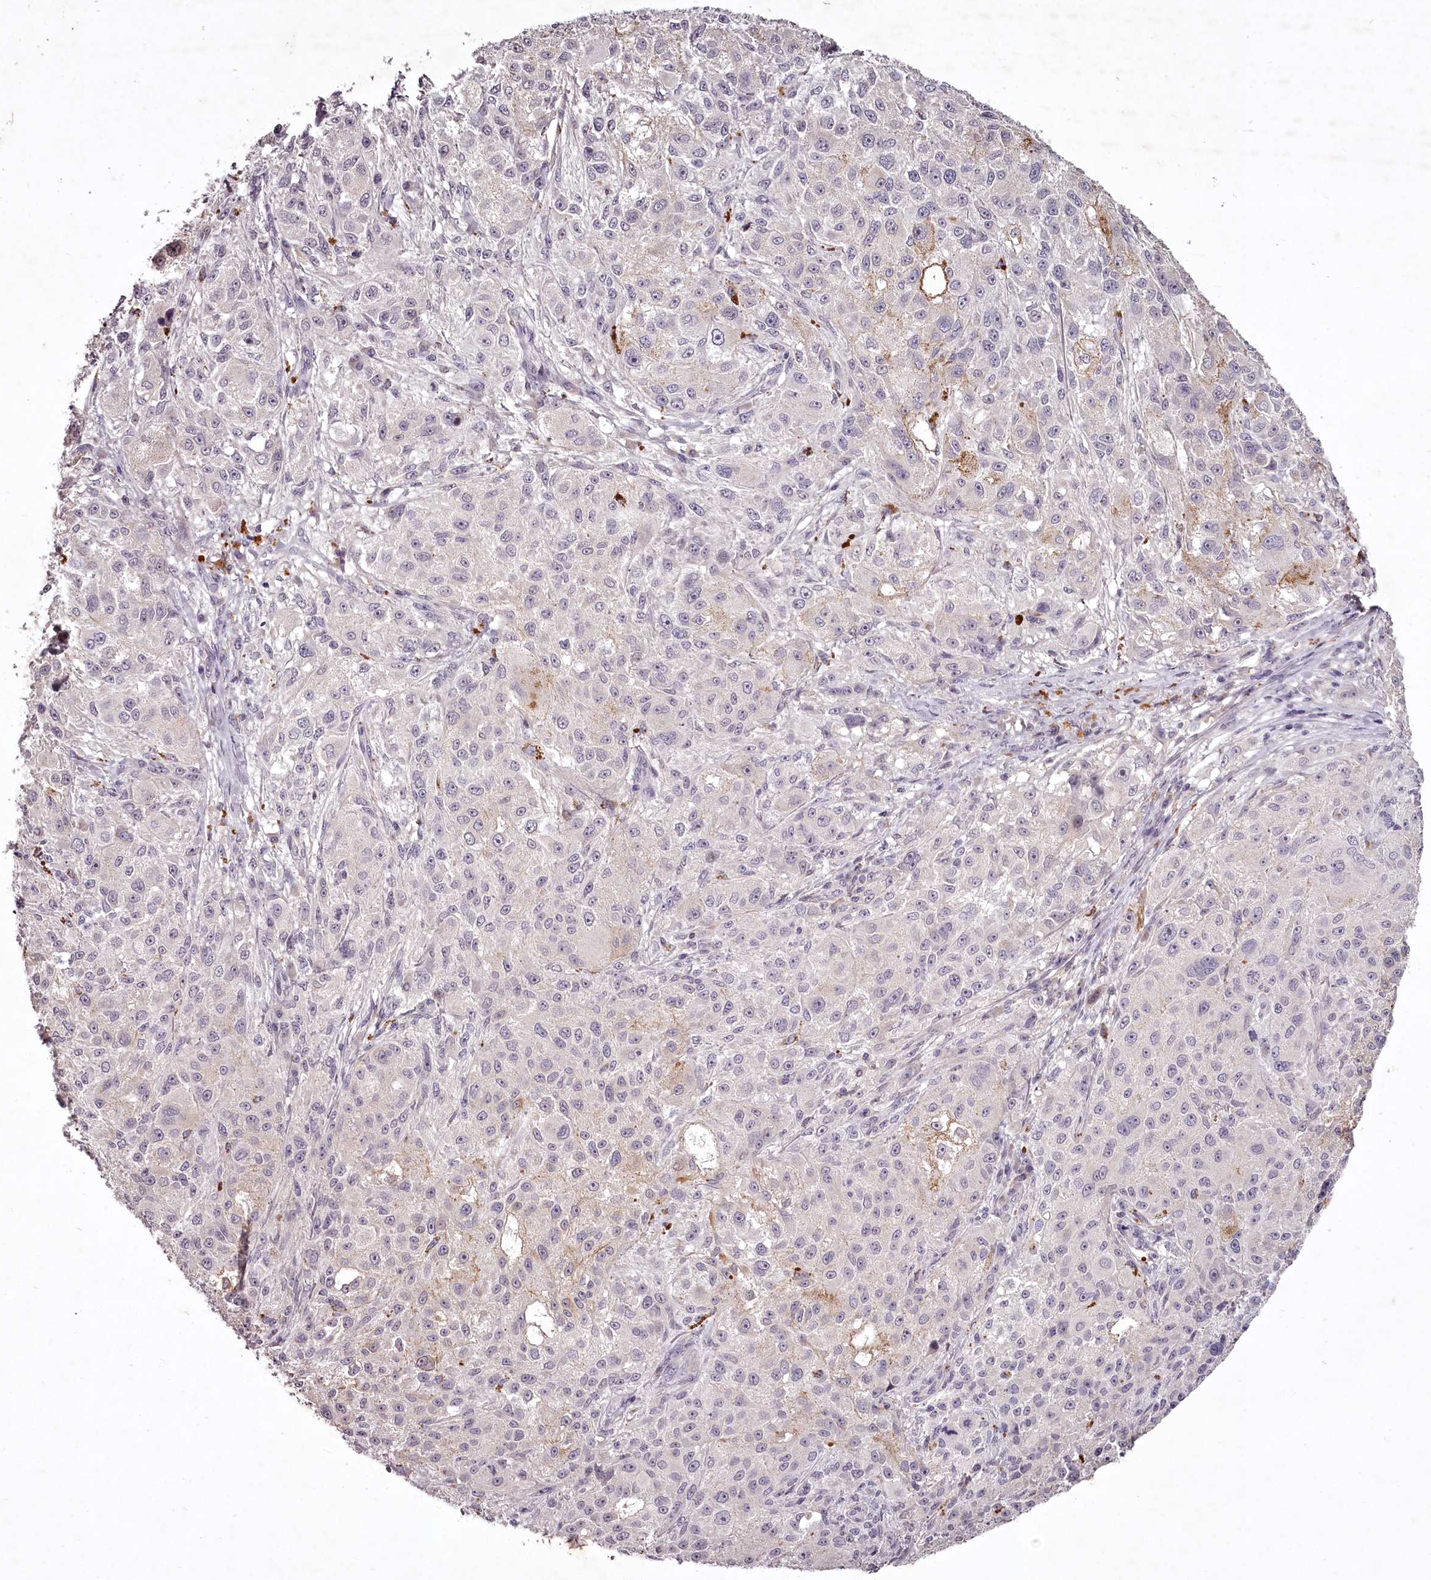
{"staining": {"intensity": "moderate", "quantity": "<25%", "location": "cytoplasmic/membranous"}, "tissue": "melanoma", "cell_type": "Tumor cells", "image_type": "cancer", "snomed": [{"axis": "morphology", "description": "Necrosis, NOS"}, {"axis": "morphology", "description": "Malignant melanoma, NOS"}, {"axis": "topography", "description": "Skin"}], "caption": "Melanoma was stained to show a protein in brown. There is low levels of moderate cytoplasmic/membranous expression in approximately <25% of tumor cells. The protein of interest is shown in brown color, while the nuclei are stained blue.", "gene": "RBMXL2", "patient": {"sex": "female", "age": 87}}